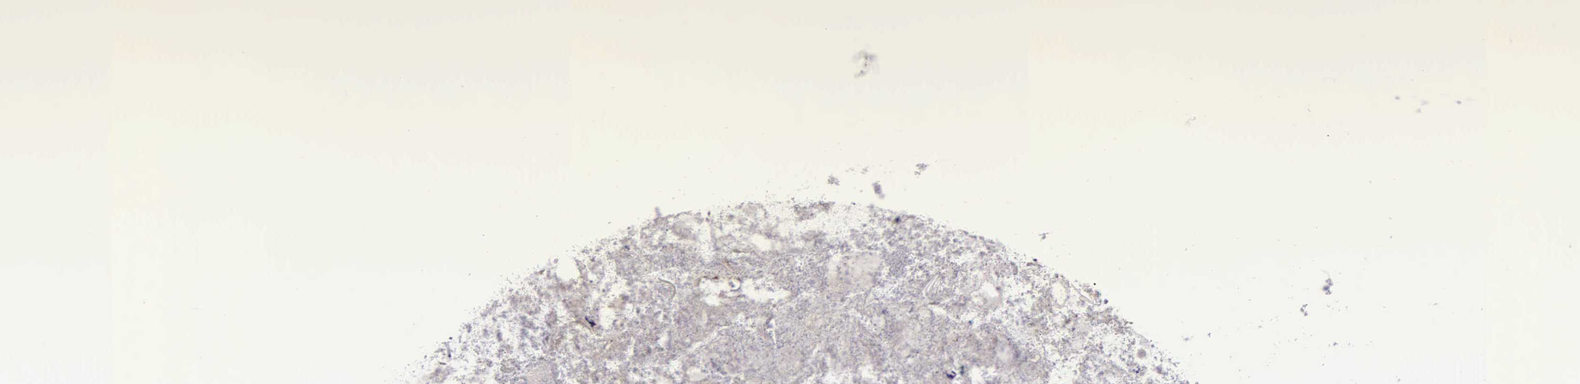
{"staining": {"intensity": "weak", "quantity": ">75%", "location": "cytoplasmic/membranous"}, "tissue": "appendix", "cell_type": "Glandular cells", "image_type": "normal", "snomed": [{"axis": "morphology", "description": "Normal tissue, NOS"}, {"axis": "topography", "description": "Appendix"}], "caption": "A brown stain labels weak cytoplasmic/membranous positivity of a protein in glandular cells of unremarkable appendix.", "gene": "CTAGE15", "patient": {"sex": "female", "age": 82}}